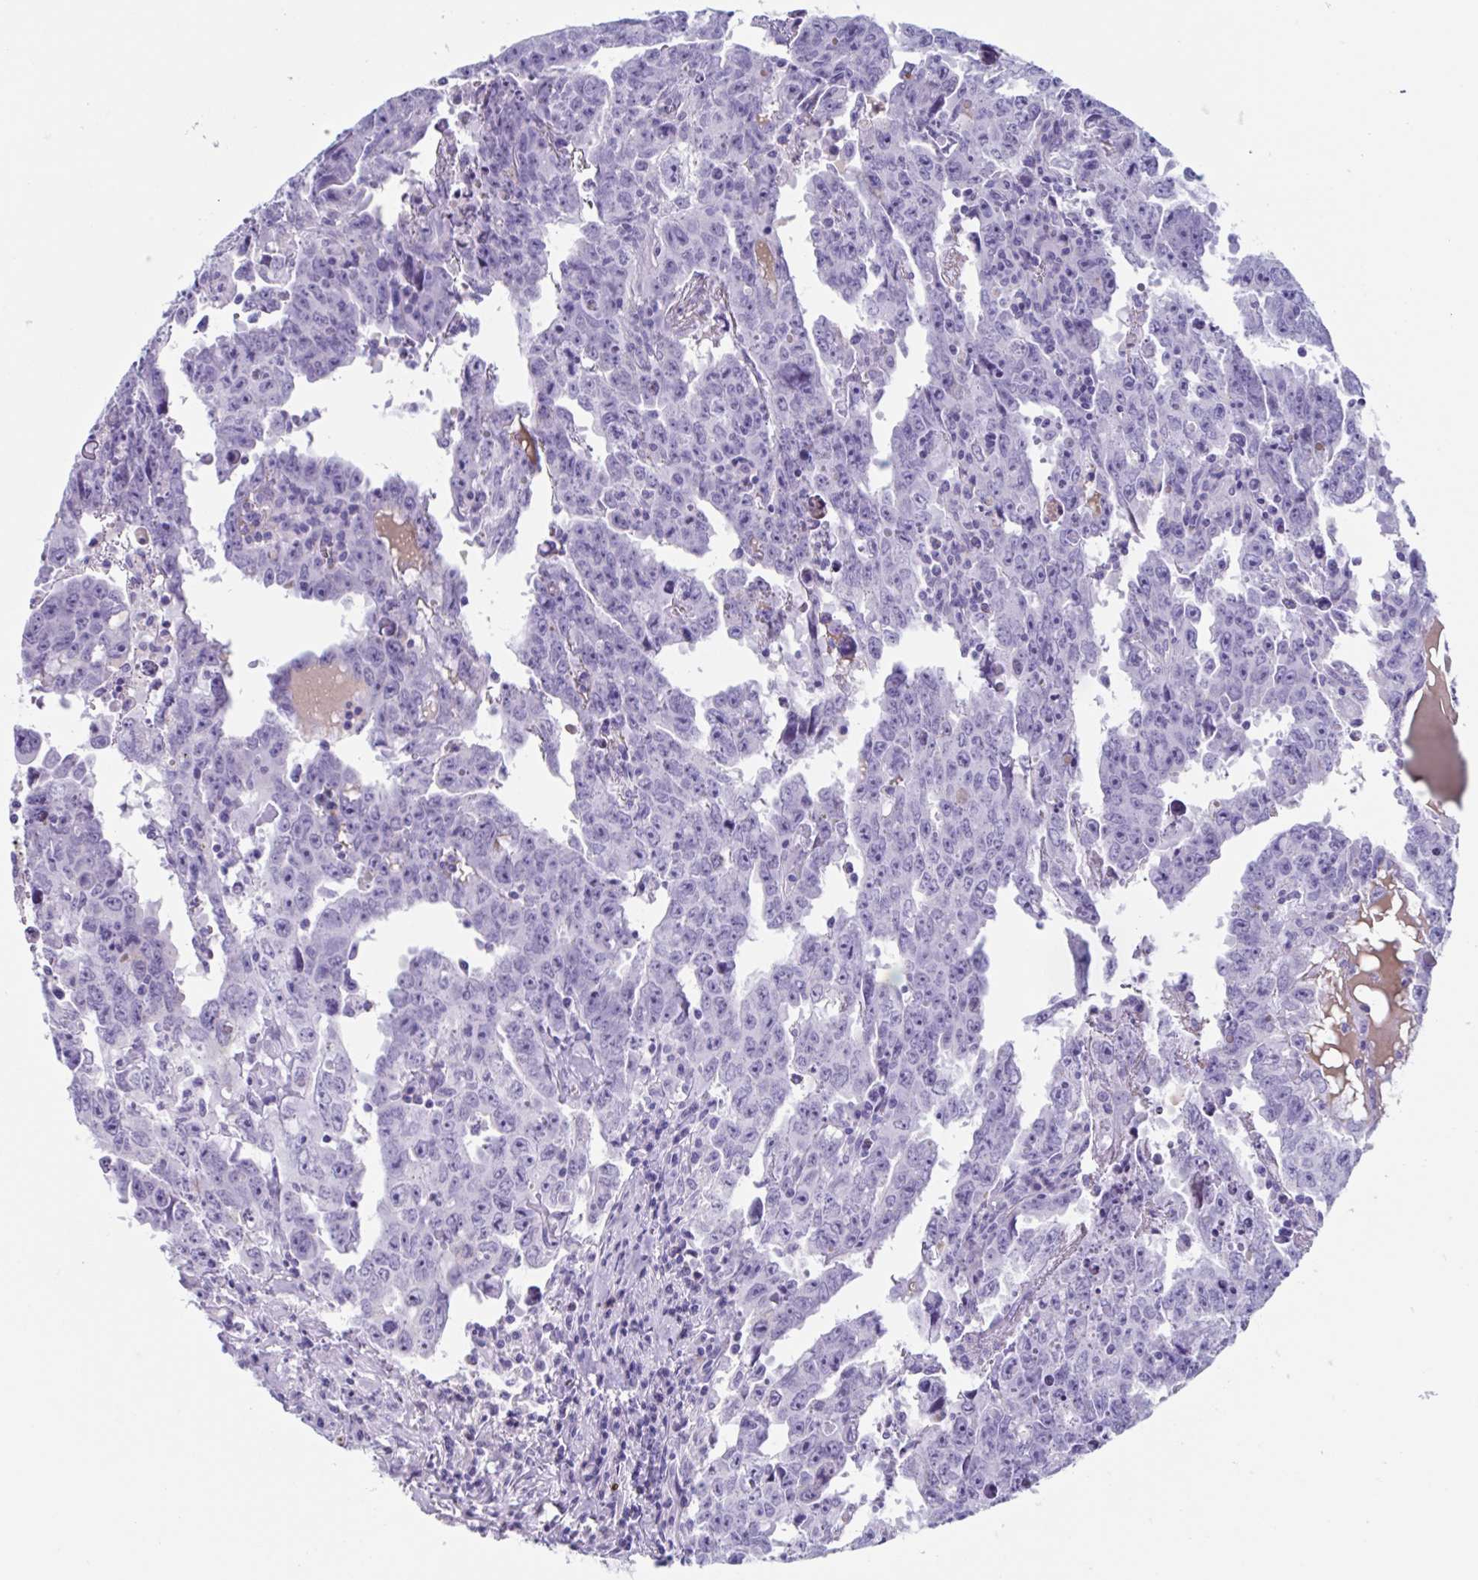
{"staining": {"intensity": "negative", "quantity": "none", "location": "none"}, "tissue": "testis cancer", "cell_type": "Tumor cells", "image_type": "cancer", "snomed": [{"axis": "morphology", "description": "Carcinoma, Embryonal, NOS"}, {"axis": "topography", "description": "Testis"}], "caption": "Immunohistochemical staining of human testis cancer (embryonal carcinoma) shows no significant positivity in tumor cells. The staining was performed using DAB (3,3'-diaminobenzidine) to visualize the protein expression in brown, while the nuclei were stained in blue with hematoxylin (Magnification: 20x).", "gene": "USP35", "patient": {"sex": "male", "age": 22}}